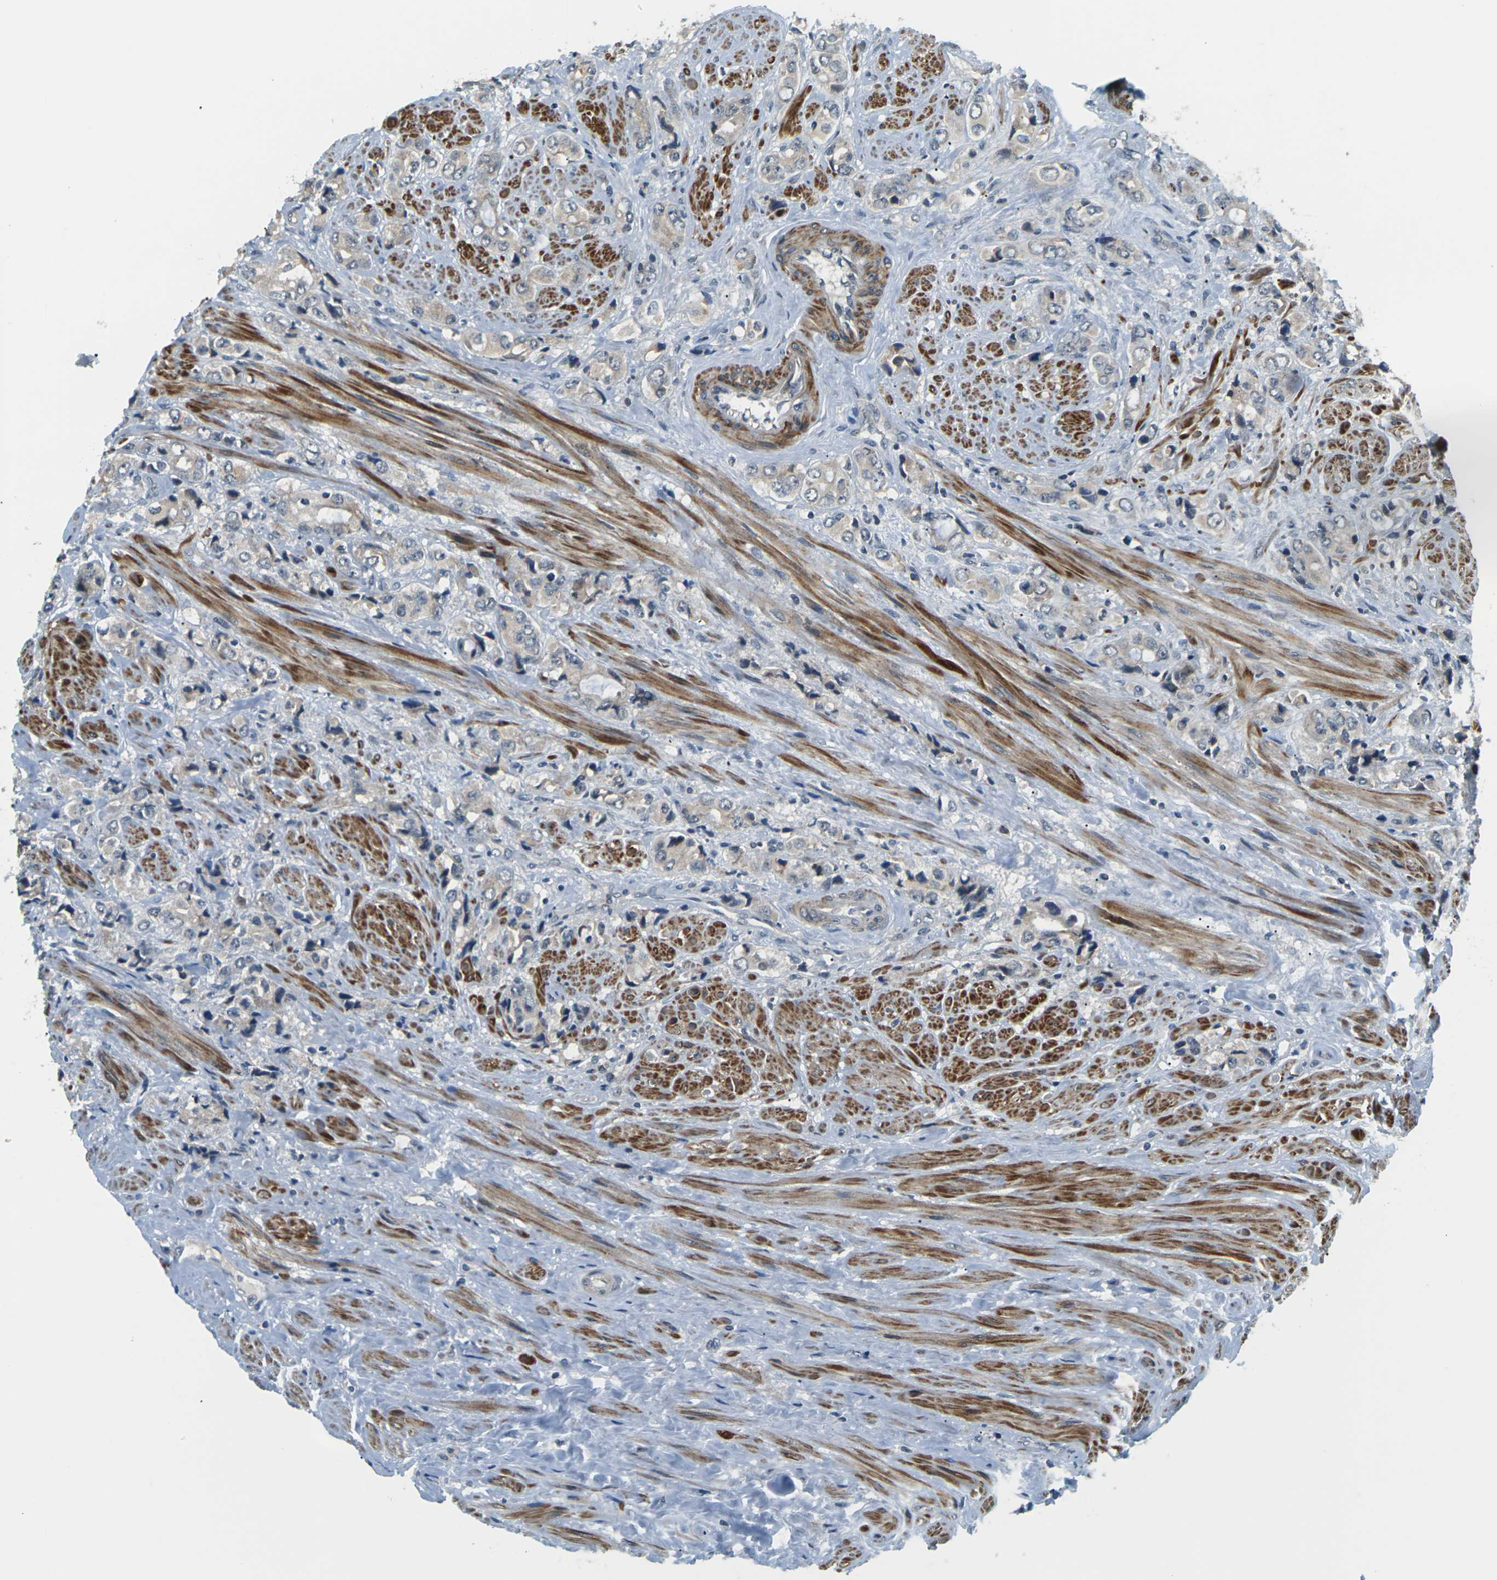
{"staining": {"intensity": "negative", "quantity": "none", "location": "none"}, "tissue": "prostate cancer", "cell_type": "Tumor cells", "image_type": "cancer", "snomed": [{"axis": "morphology", "description": "Adenocarcinoma, High grade"}, {"axis": "topography", "description": "Prostate"}], "caption": "Prostate cancer was stained to show a protein in brown. There is no significant staining in tumor cells.", "gene": "SLC13A3", "patient": {"sex": "male", "age": 61}}